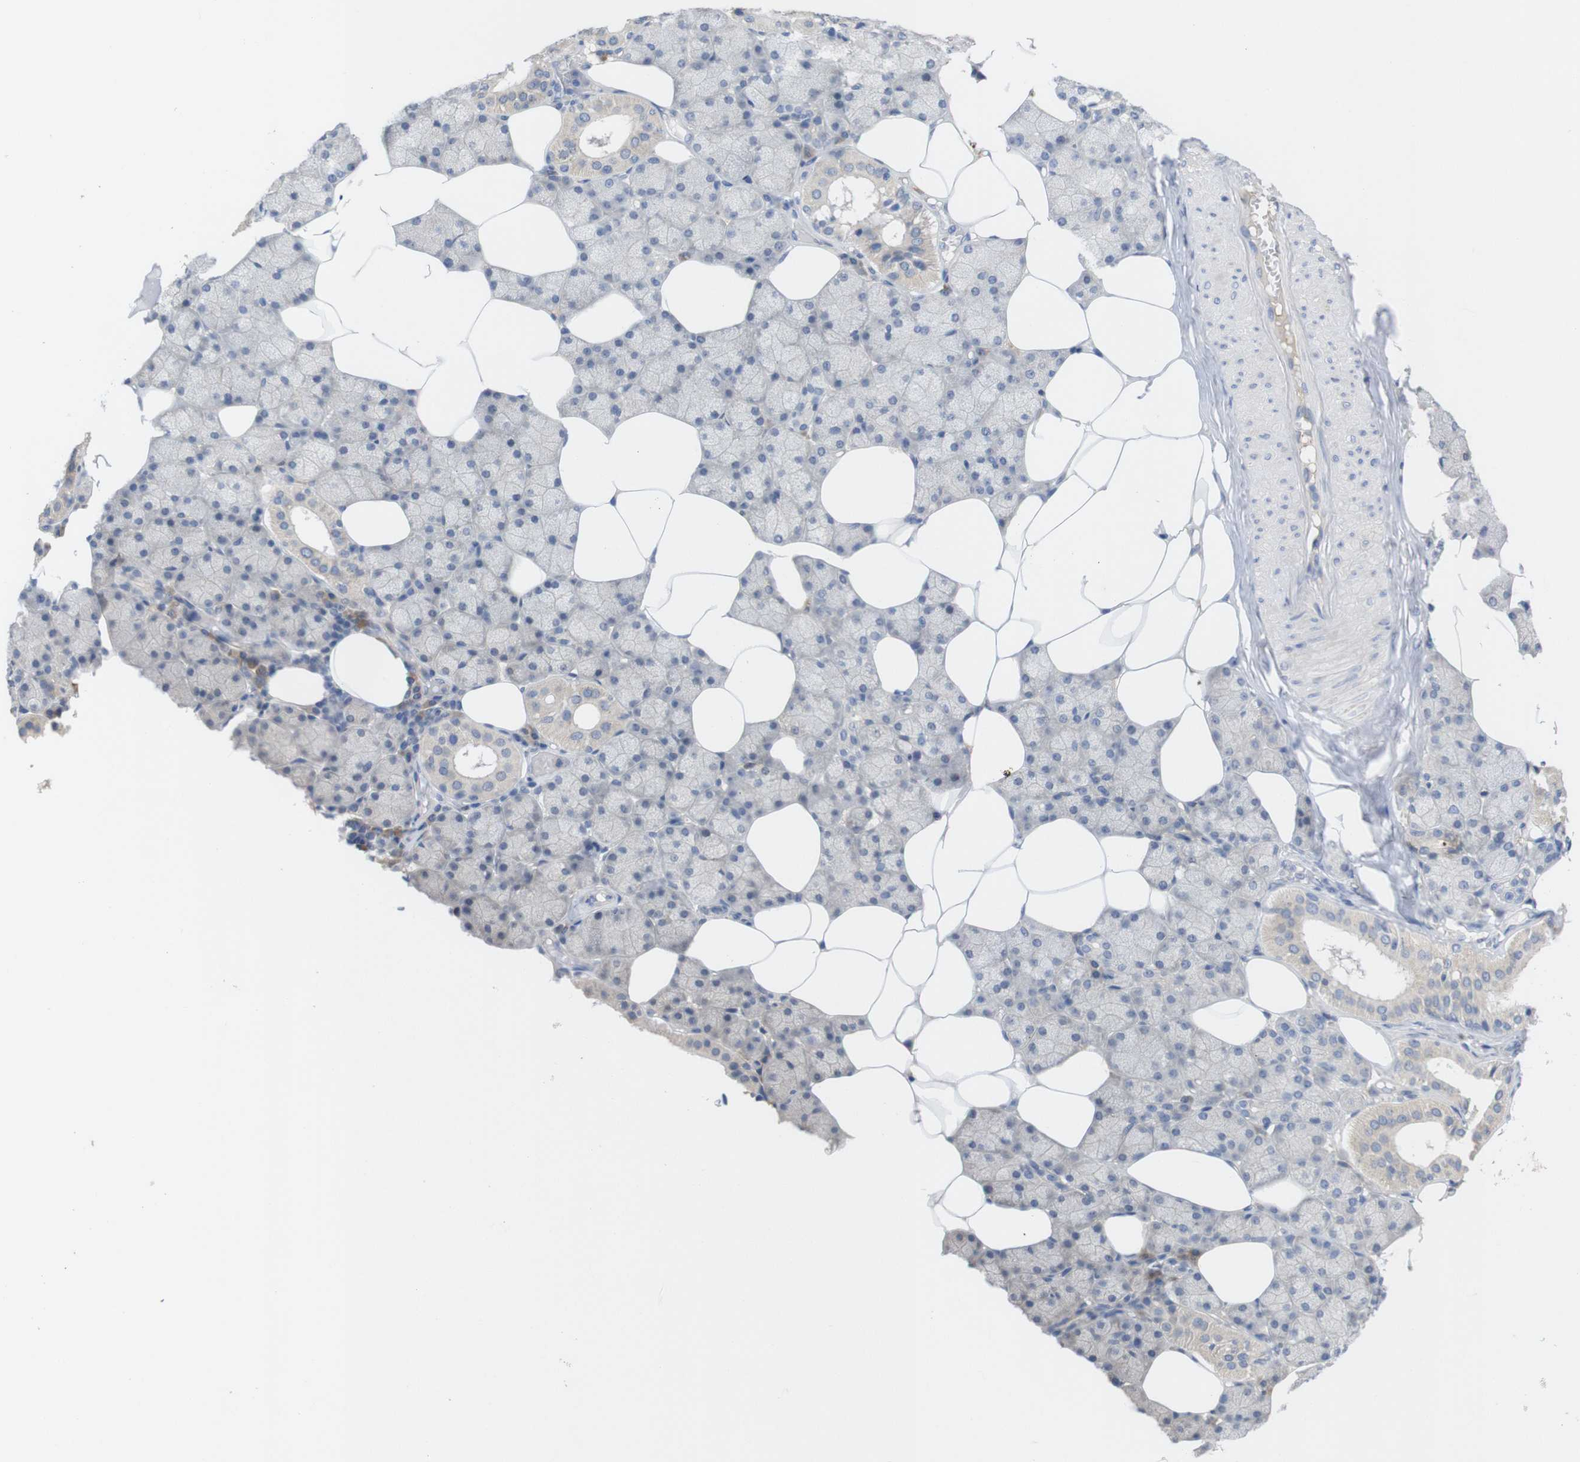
{"staining": {"intensity": "weak", "quantity": "25%-75%", "location": "cytoplasmic/membranous"}, "tissue": "salivary gland", "cell_type": "Glandular cells", "image_type": "normal", "snomed": [{"axis": "morphology", "description": "Normal tissue, NOS"}, {"axis": "topography", "description": "Salivary gland"}], "caption": "The image displays staining of normal salivary gland, revealing weak cytoplasmic/membranous protein expression (brown color) within glandular cells. The protein of interest is shown in brown color, while the nuclei are stained blue.", "gene": "BCAR3", "patient": {"sex": "male", "age": 62}}